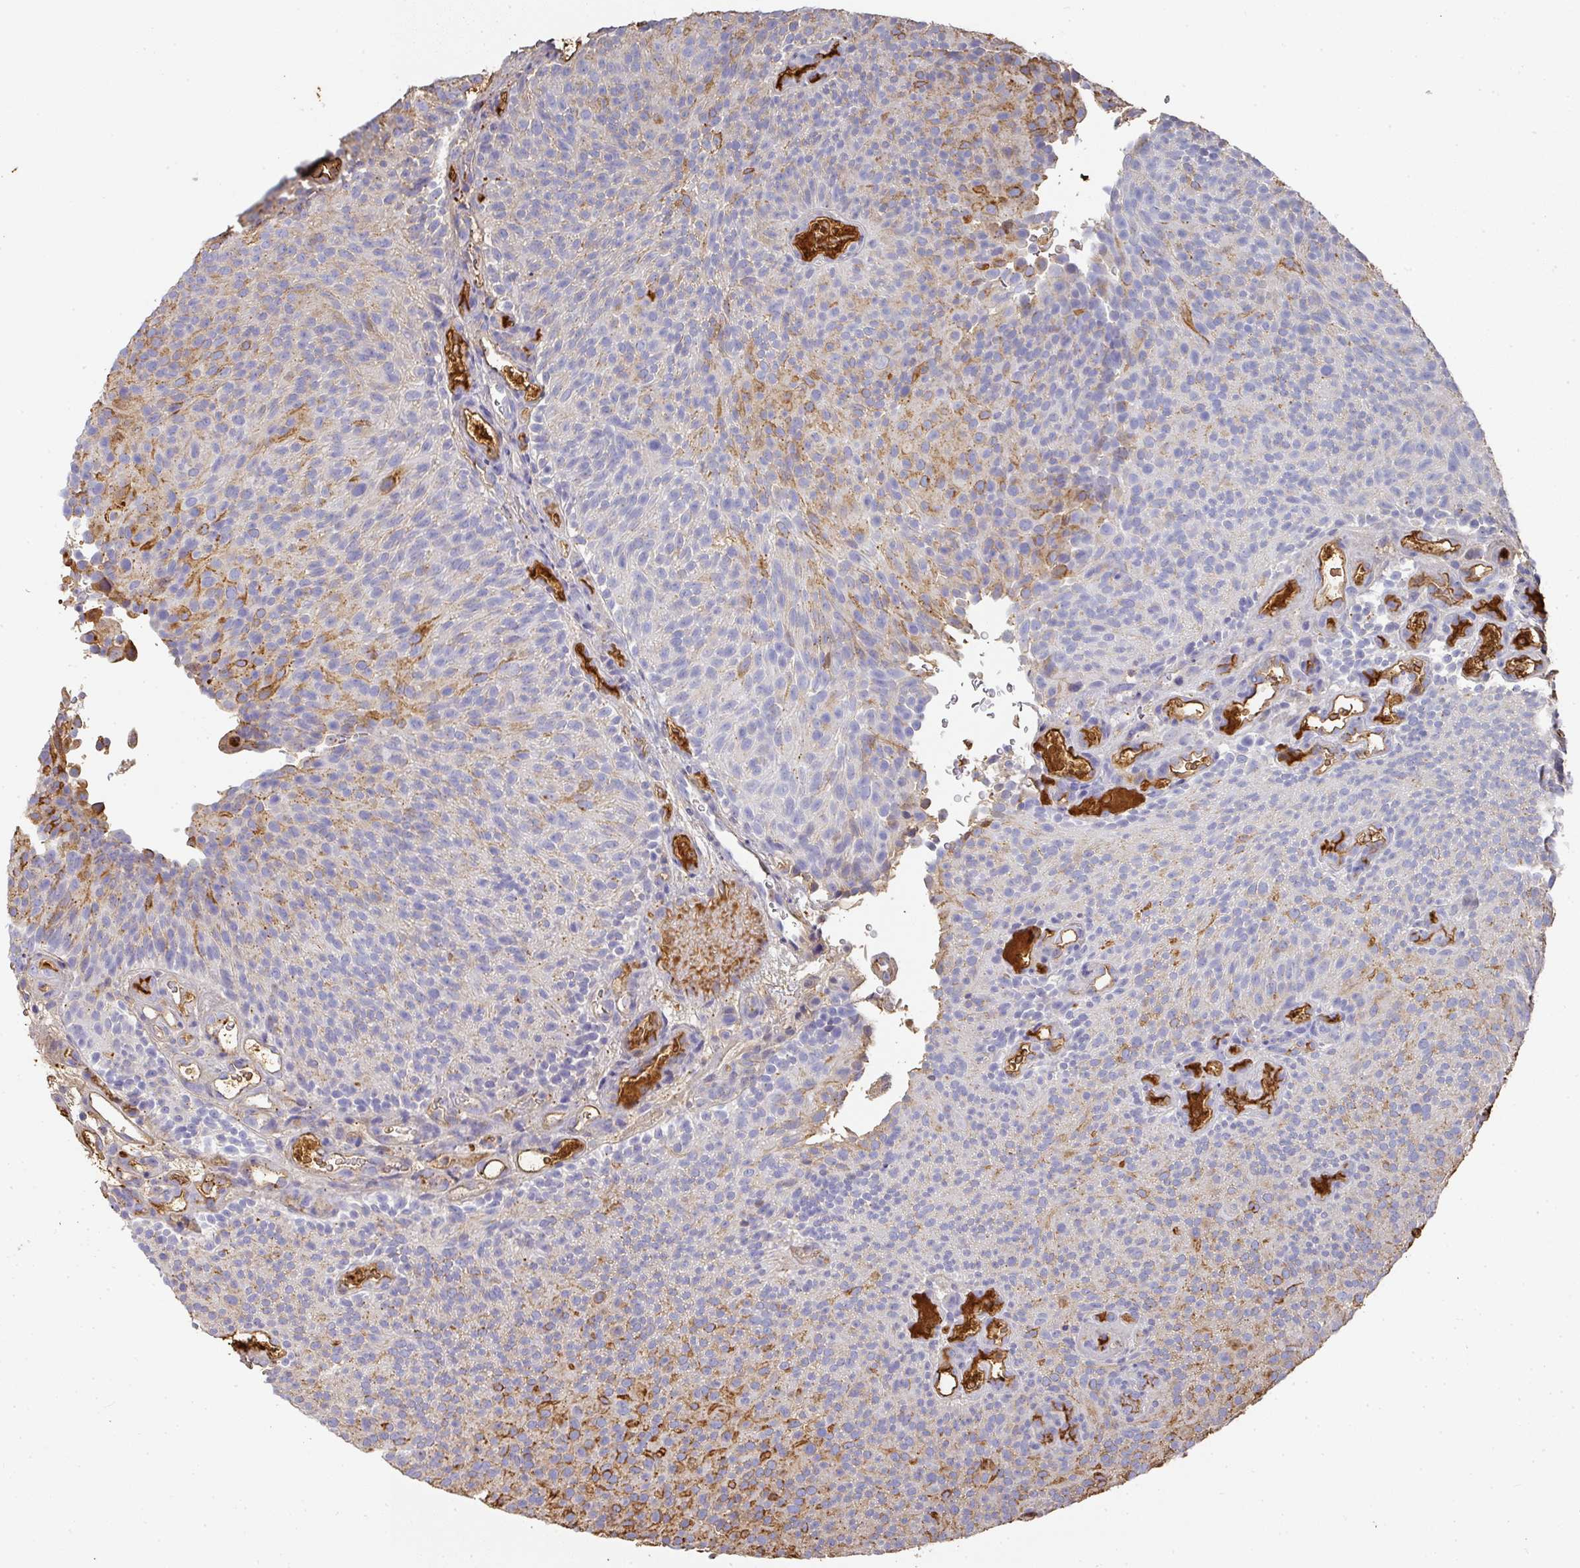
{"staining": {"intensity": "moderate", "quantity": "<25%", "location": "cytoplasmic/membranous"}, "tissue": "urothelial cancer", "cell_type": "Tumor cells", "image_type": "cancer", "snomed": [{"axis": "morphology", "description": "Urothelial carcinoma, Low grade"}, {"axis": "topography", "description": "Urinary bladder"}], "caption": "IHC of human urothelial carcinoma (low-grade) shows low levels of moderate cytoplasmic/membranous positivity in approximately <25% of tumor cells.", "gene": "ALB", "patient": {"sex": "male", "age": 78}}